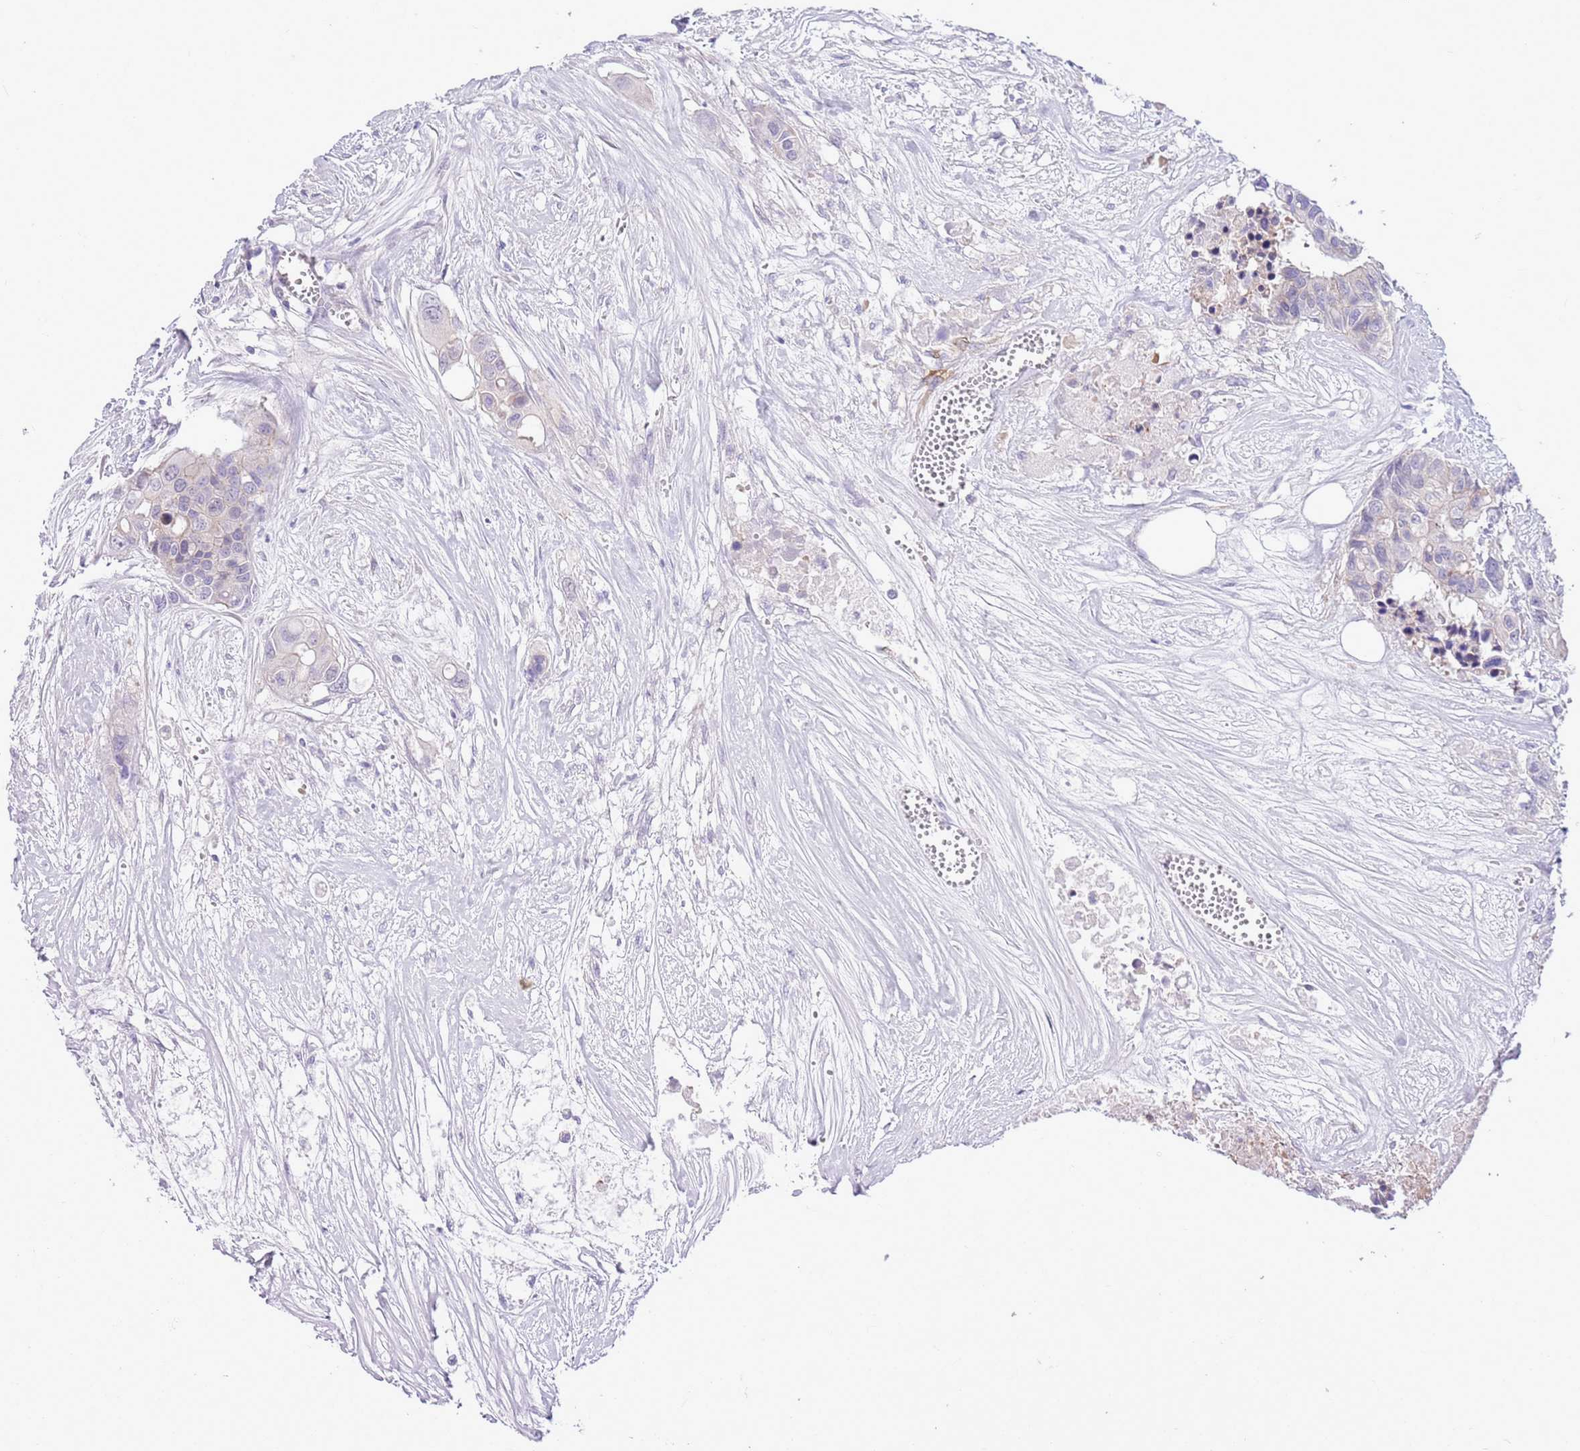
{"staining": {"intensity": "negative", "quantity": "none", "location": "none"}, "tissue": "colorectal cancer", "cell_type": "Tumor cells", "image_type": "cancer", "snomed": [{"axis": "morphology", "description": "Adenocarcinoma, NOS"}, {"axis": "topography", "description": "Colon"}], "caption": "Immunohistochemical staining of human colorectal cancer (adenocarcinoma) demonstrates no significant staining in tumor cells.", "gene": "PARP8", "patient": {"sex": "male", "age": 77}}